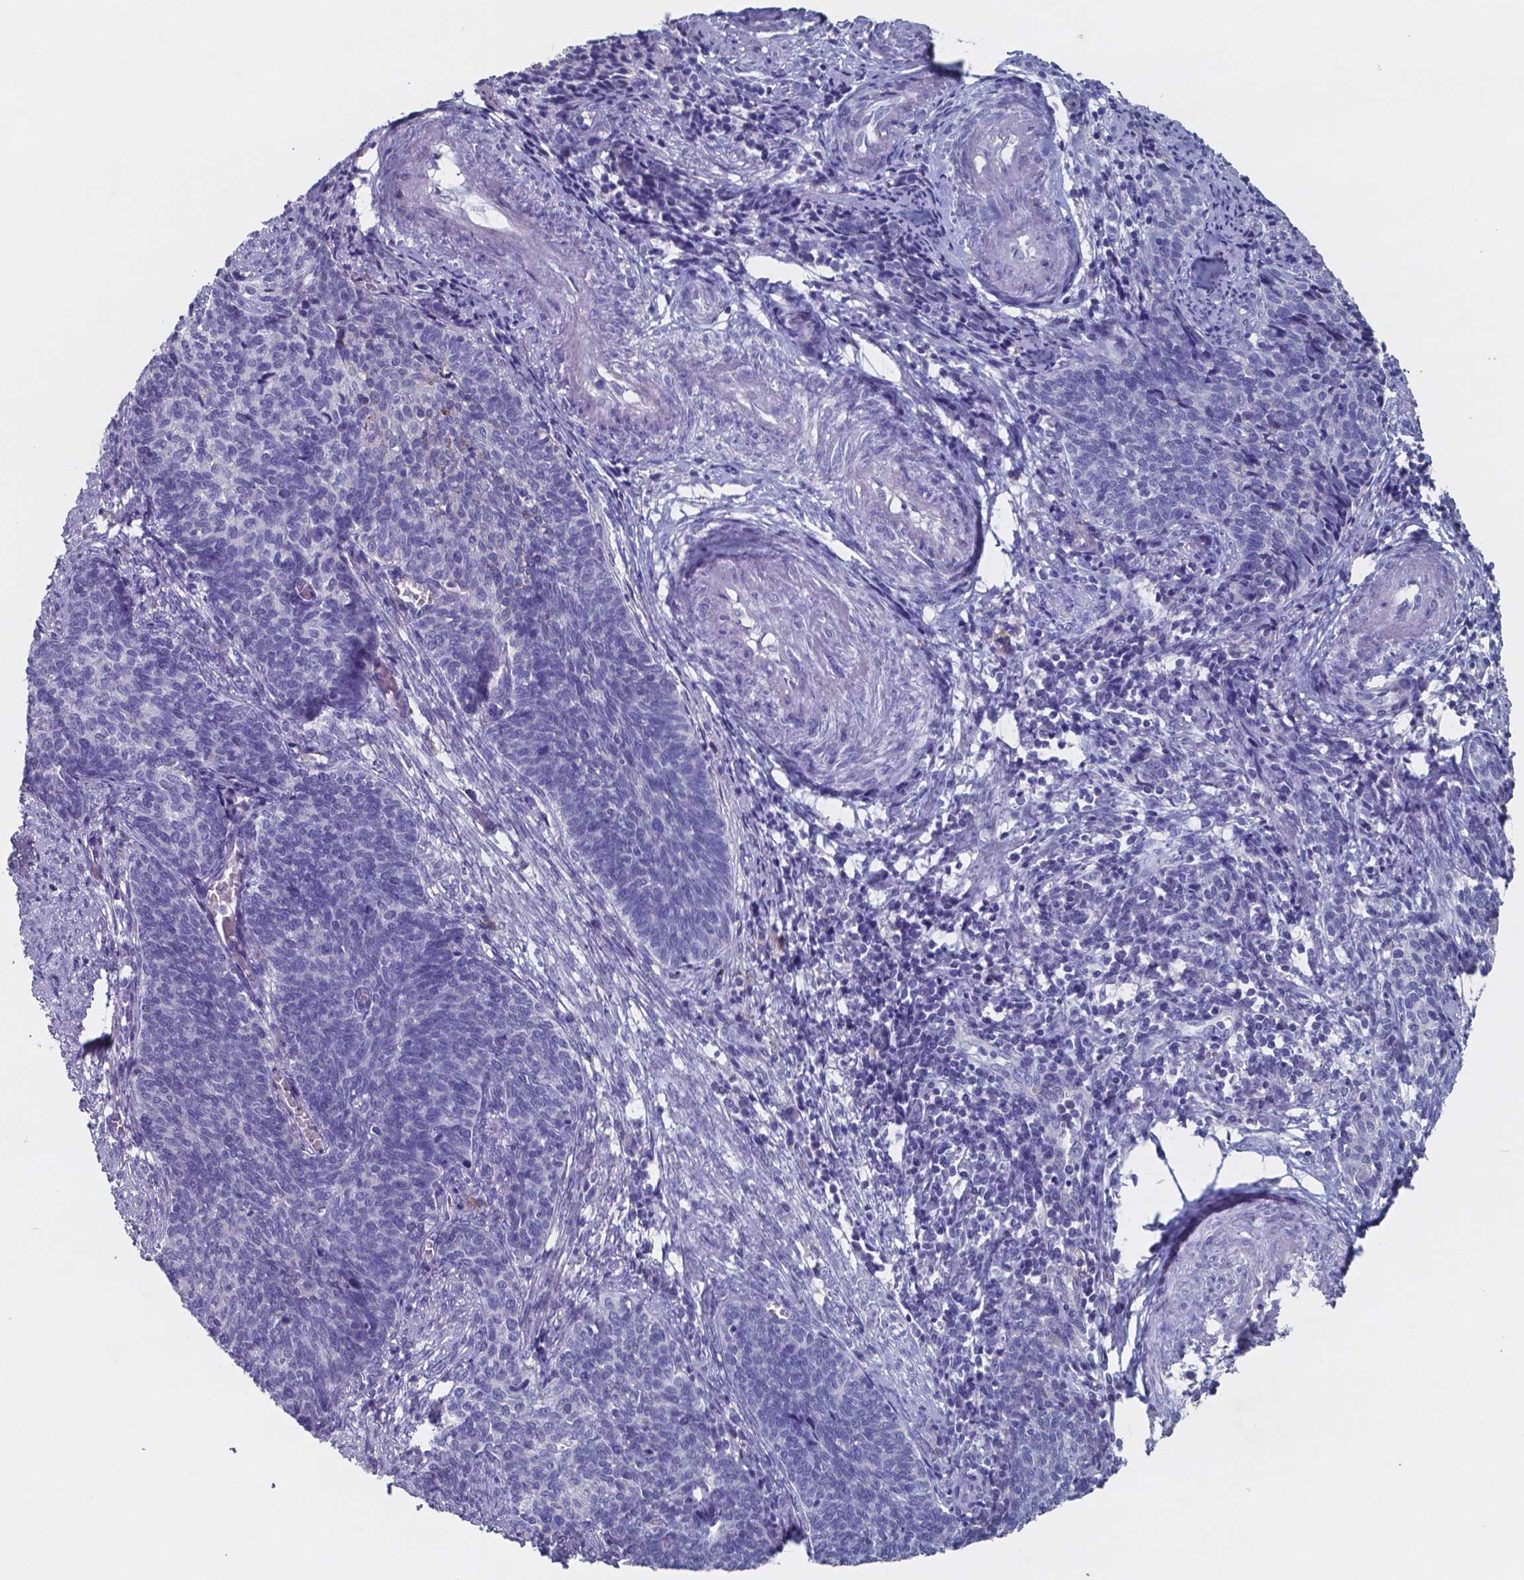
{"staining": {"intensity": "negative", "quantity": "none", "location": "none"}, "tissue": "cervical cancer", "cell_type": "Tumor cells", "image_type": "cancer", "snomed": [{"axis": "morphology", "description": "Squamous cell carcinoma, NOS"}, {"axis": "topography", "description": "Cervix"}], "caption": "Immunohistochemical staining of human cervical cancer displays no significant positivity in tumor cells.", "gene": "TTR", "patient": {"sex": "female", "age": 39}}